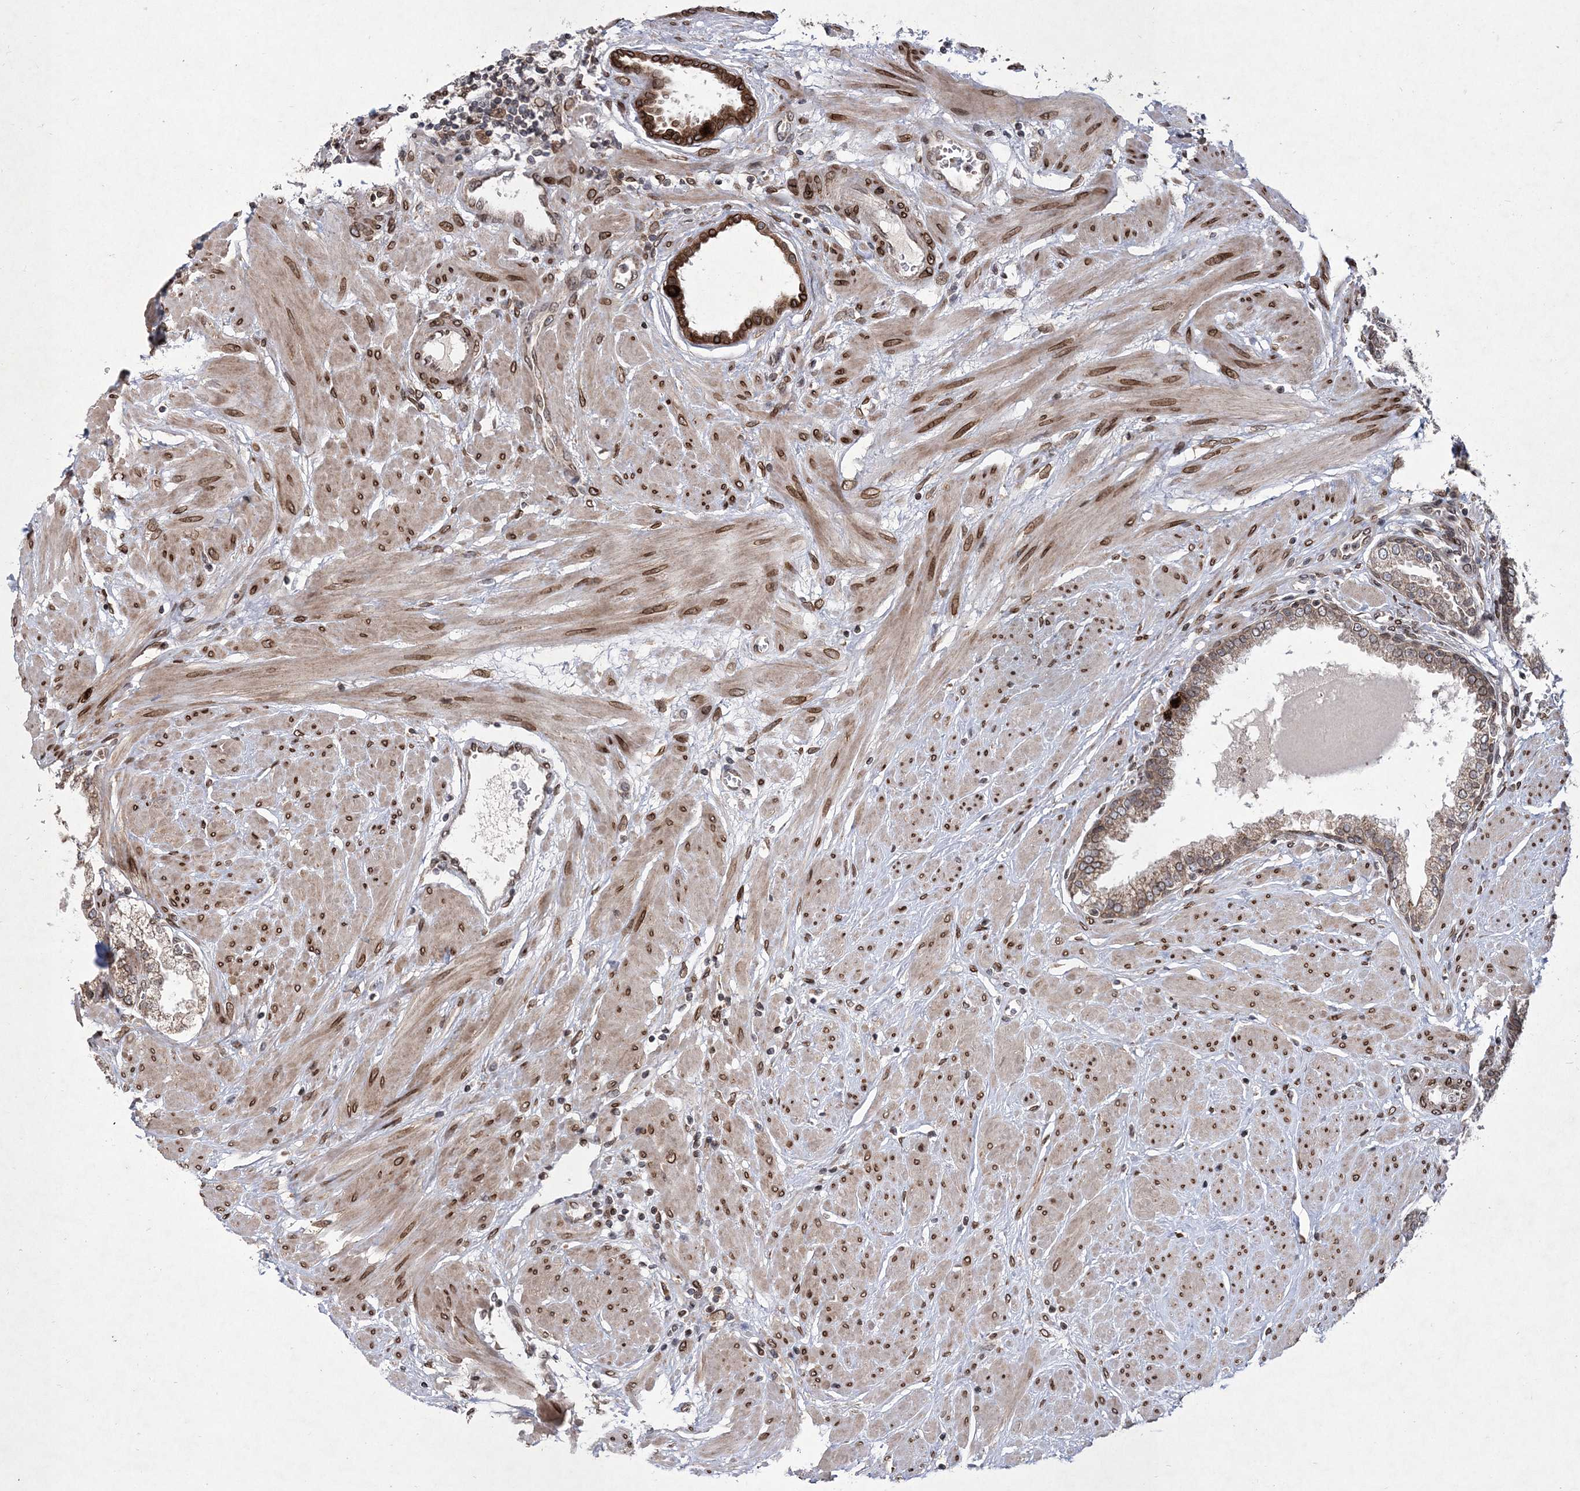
{"staining": {"intensity": "moderate", "quantity": "25%-75%", "location": "cytoplasmic/membranous,nuclear"}, "tissue": "prostate", "cell_type": "Glandular cells", "image_type": "normal", "snomed": [{"axis": "morphology", "description": "Normal tissue, NOS"}, {"axis": "topography", "description": "Prostate"}], "caption": "A micrograph of prostate stained for a protein reveals moderate cytoplasmic/membranous,nuclear brown staining in glandular cells.", "gene": "DNAJC27", "patient": {"sex": "male", "age": 51}}